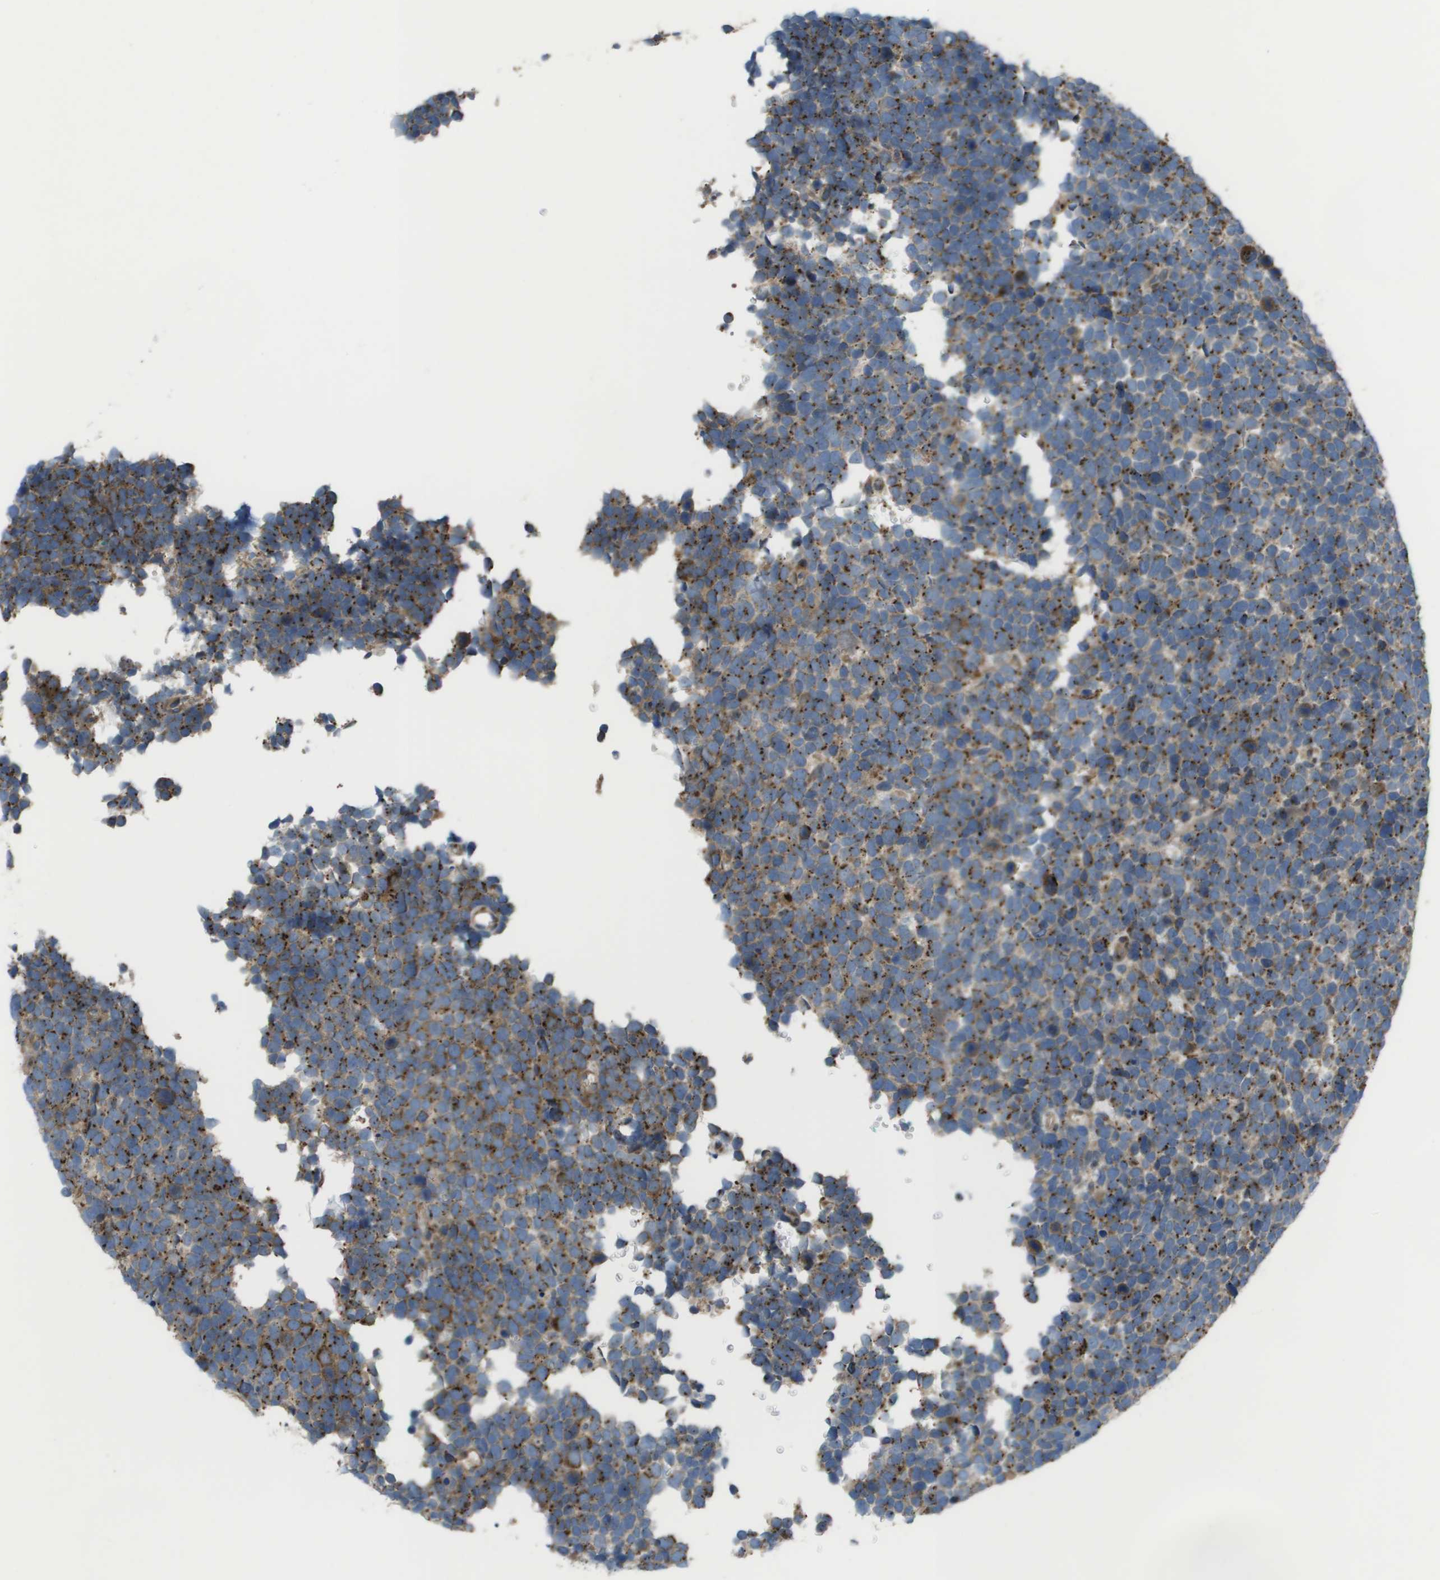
{"staining": {"intensity": "strong", "quantity": ">75%", "location": "cytoplasmic/membranous"}, "tissue": "urothelial cancer", "cell_type": "Tumor cells", "image_type": "cancer", "snomed": [{"axis": "morphology", "description": "Urothelial carcinoma, High grade"}, {"axis": "topography", "description": "Urinary bladder"}], "caption": "A brown stain shows strong cytoplasmic/membranous staining of a protein in human urothelial carcinoma (high-grade) tumor cells. (Stains: DAB (3,3'-diaminobenzidine) in brown, nuclei in blue, Microscopy: brightfield microscopy at high magnification).", "gene": "QSOX2", "patient": {"sex": "female", "age": 82}}